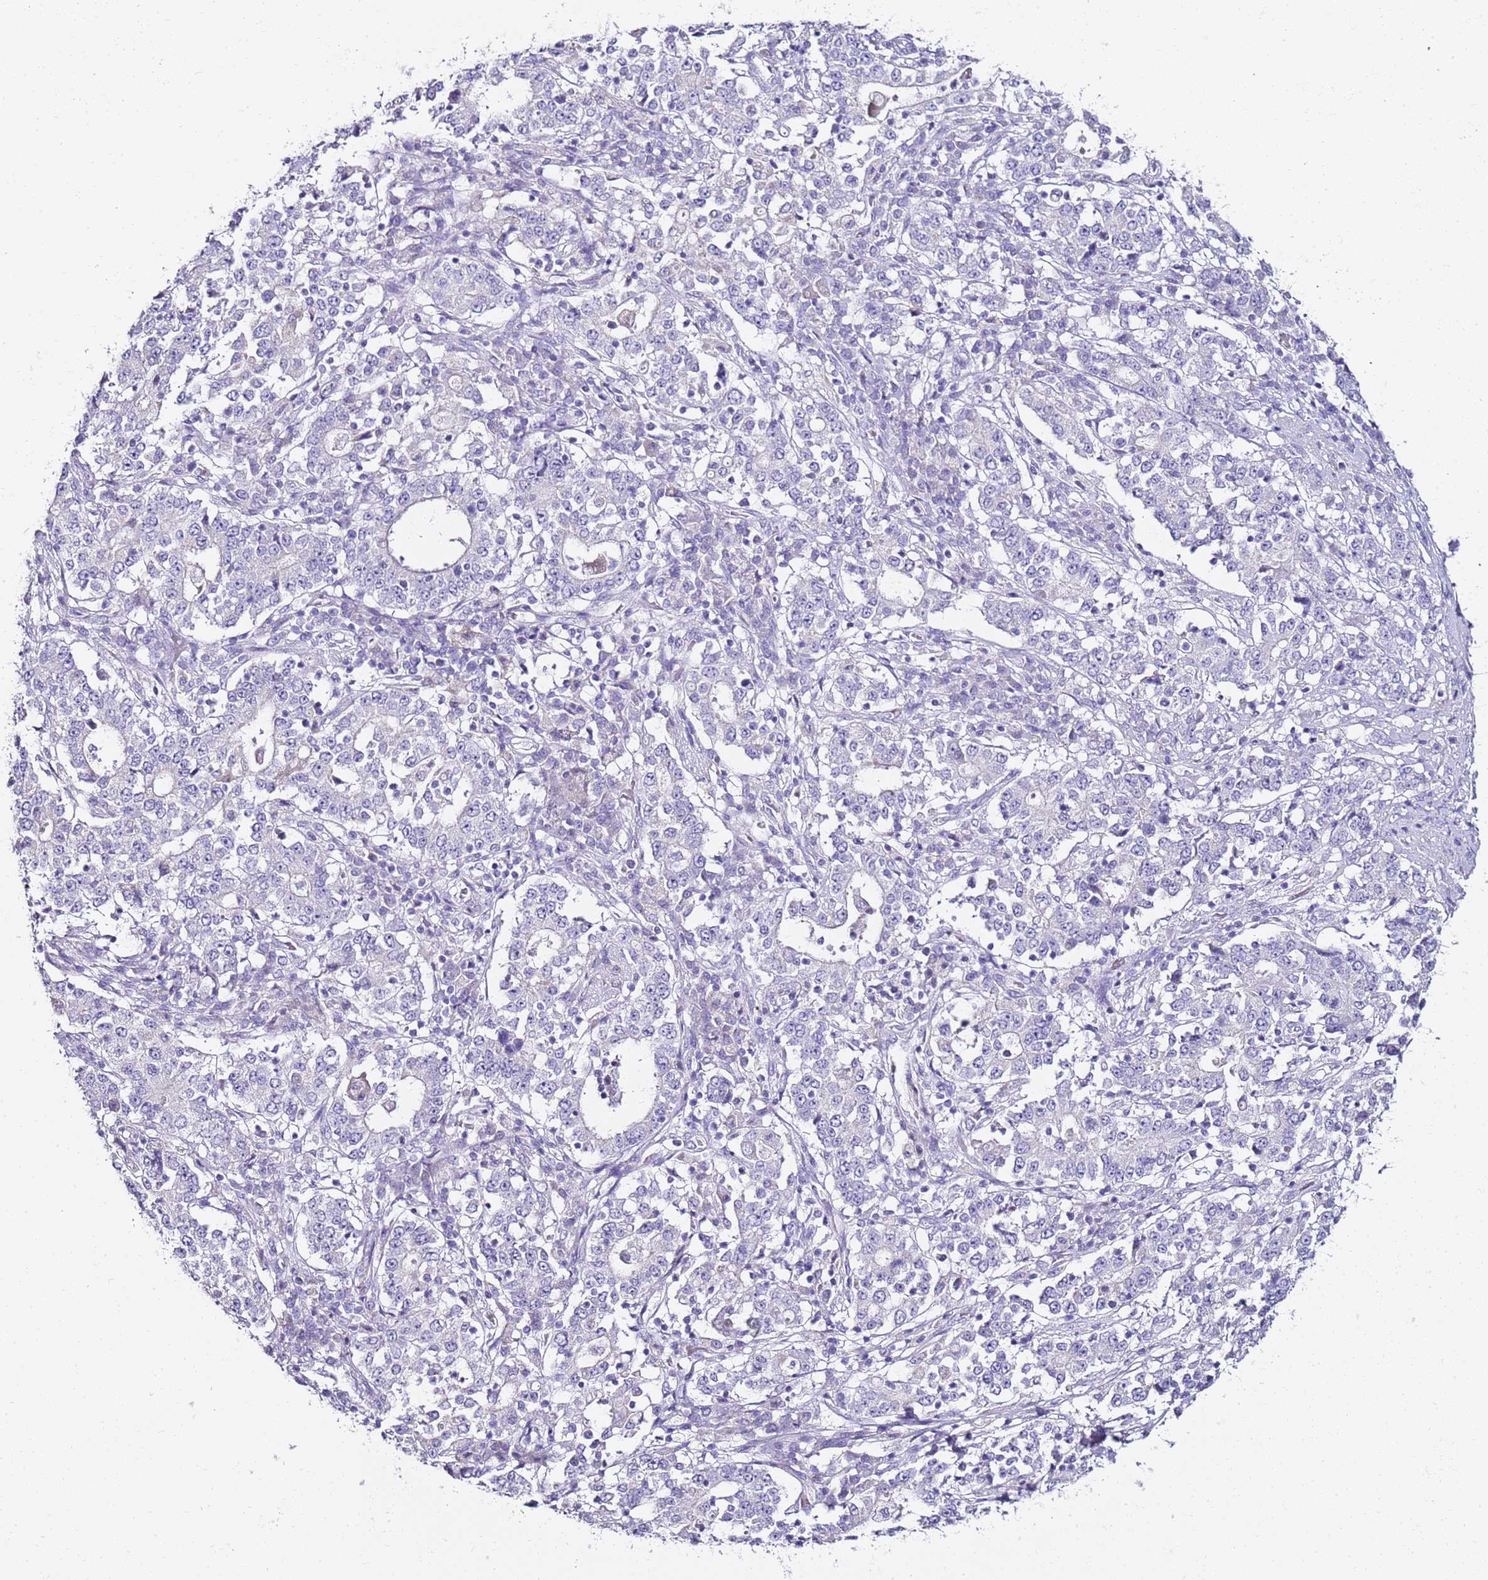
{"staining": {"intensity": "negative", "quantity": "none", "location": "none"}, "tissue": "stomach cancer", "cell_type": "Tumor cells", "image_type": "cancer", "snomed": [{"axis": "morphology", "description": "Adenocarcinoma, NOS"}, {"axis": "topography", "description": "Stomach"}], "caption": "This is an immunohistochemistry (IHC) photomicrograph of human stomach cancer. There is no staining in tumor cells.", "gene": "MYBPC3", "patient": {"sex": "male", "age": 59}}